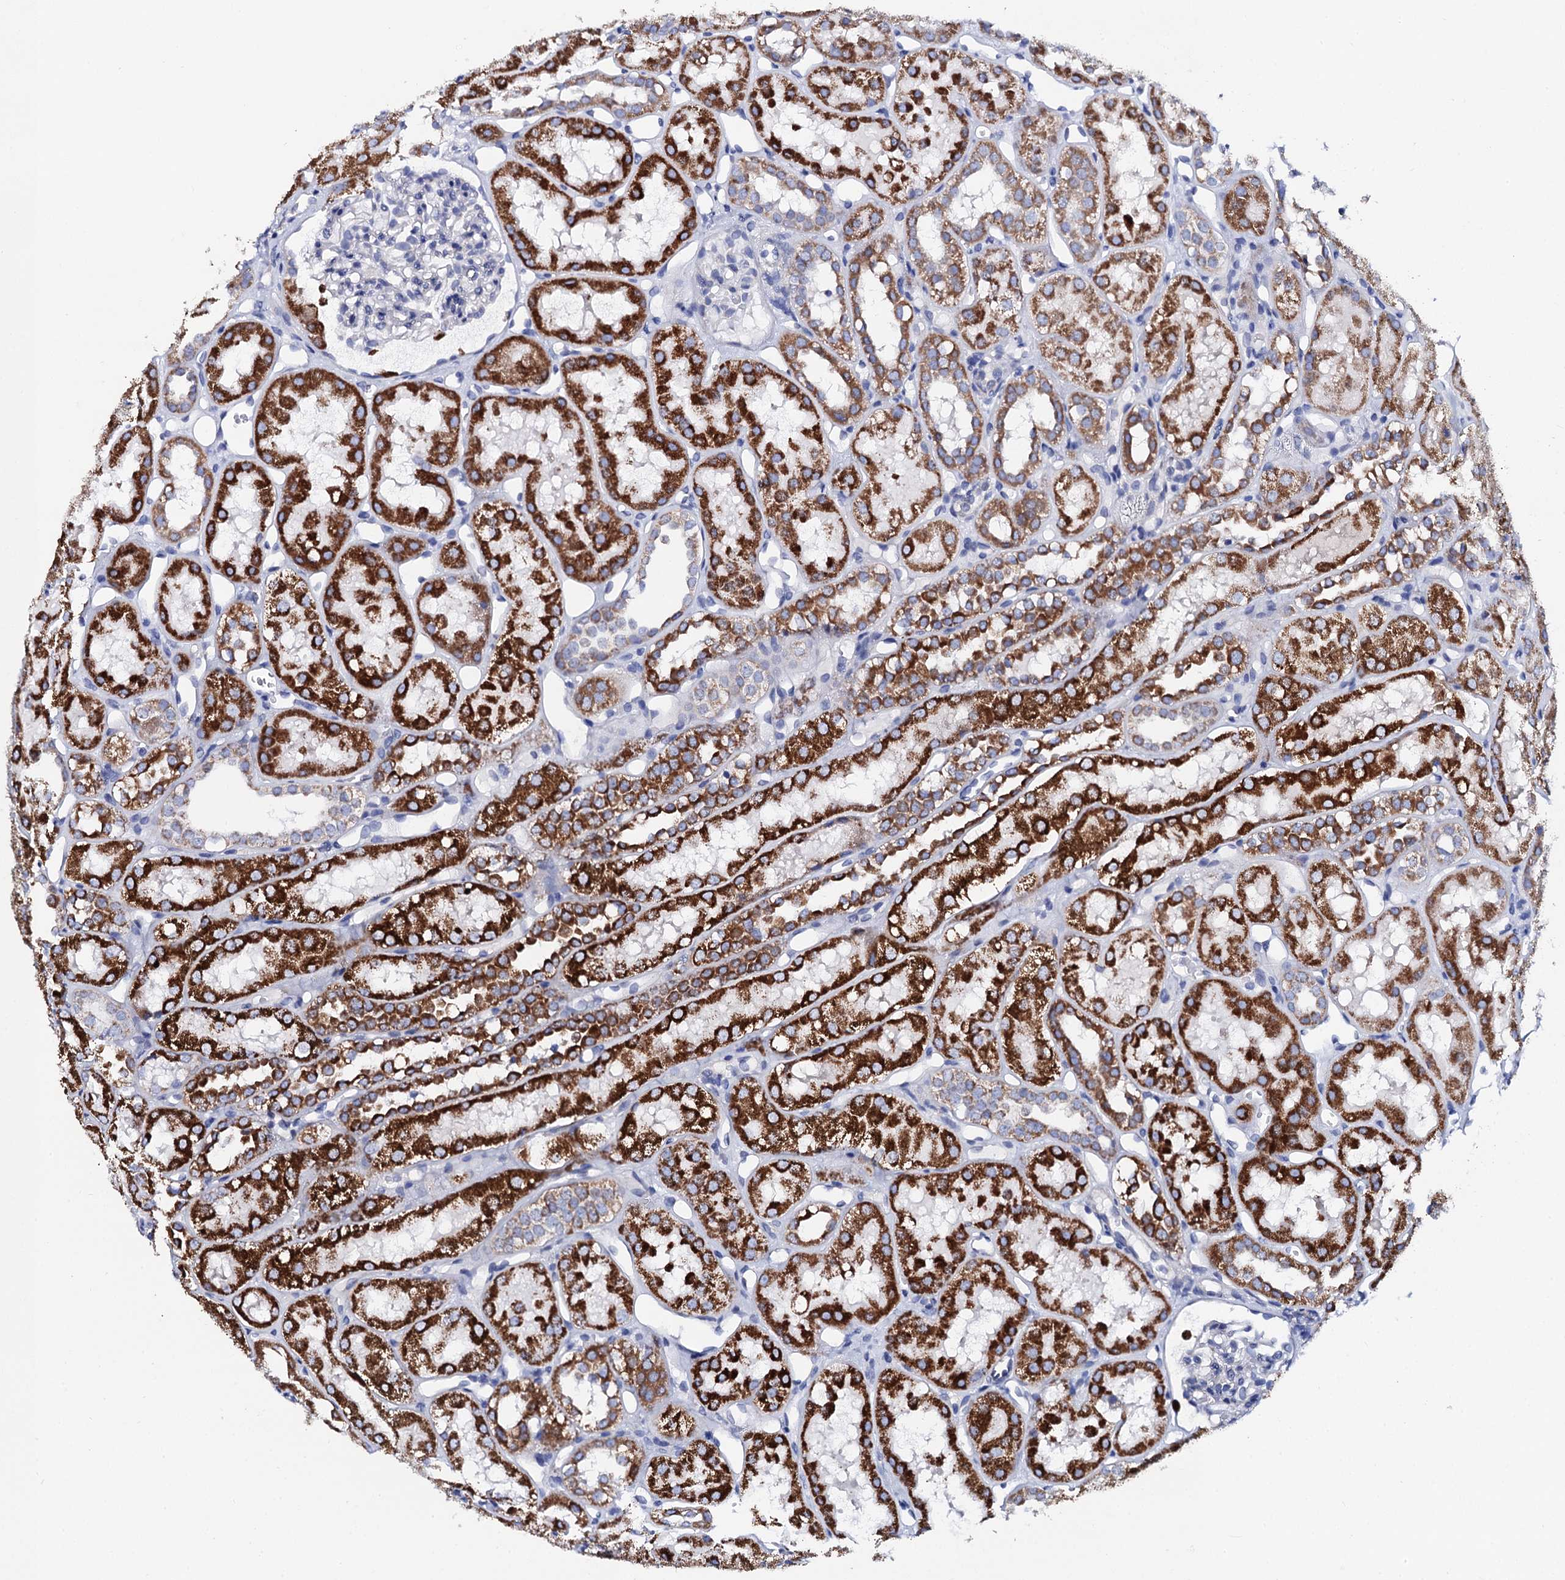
{"staining": {"intensity": "negative", "quantity": "none", "location": "none"}, "tissue": "kidney", "cell_type": "Cells in glomeruli", "image_type": "normal", "snomed": [{"axis": "morphology", "description": "Normal tissue, NOS"}, {"axis": "topography", "description": "Kidney"}], "caption": "IHC of benign kidney demonstrates no expression in cells in glomeruli. (Stains: DAB IHC with hematoxylin counter stain, Microscopy: brightfield microscopy at high magnification).", "gene": "ACADSB", "patient": {"sex": "male", "age": 16}}